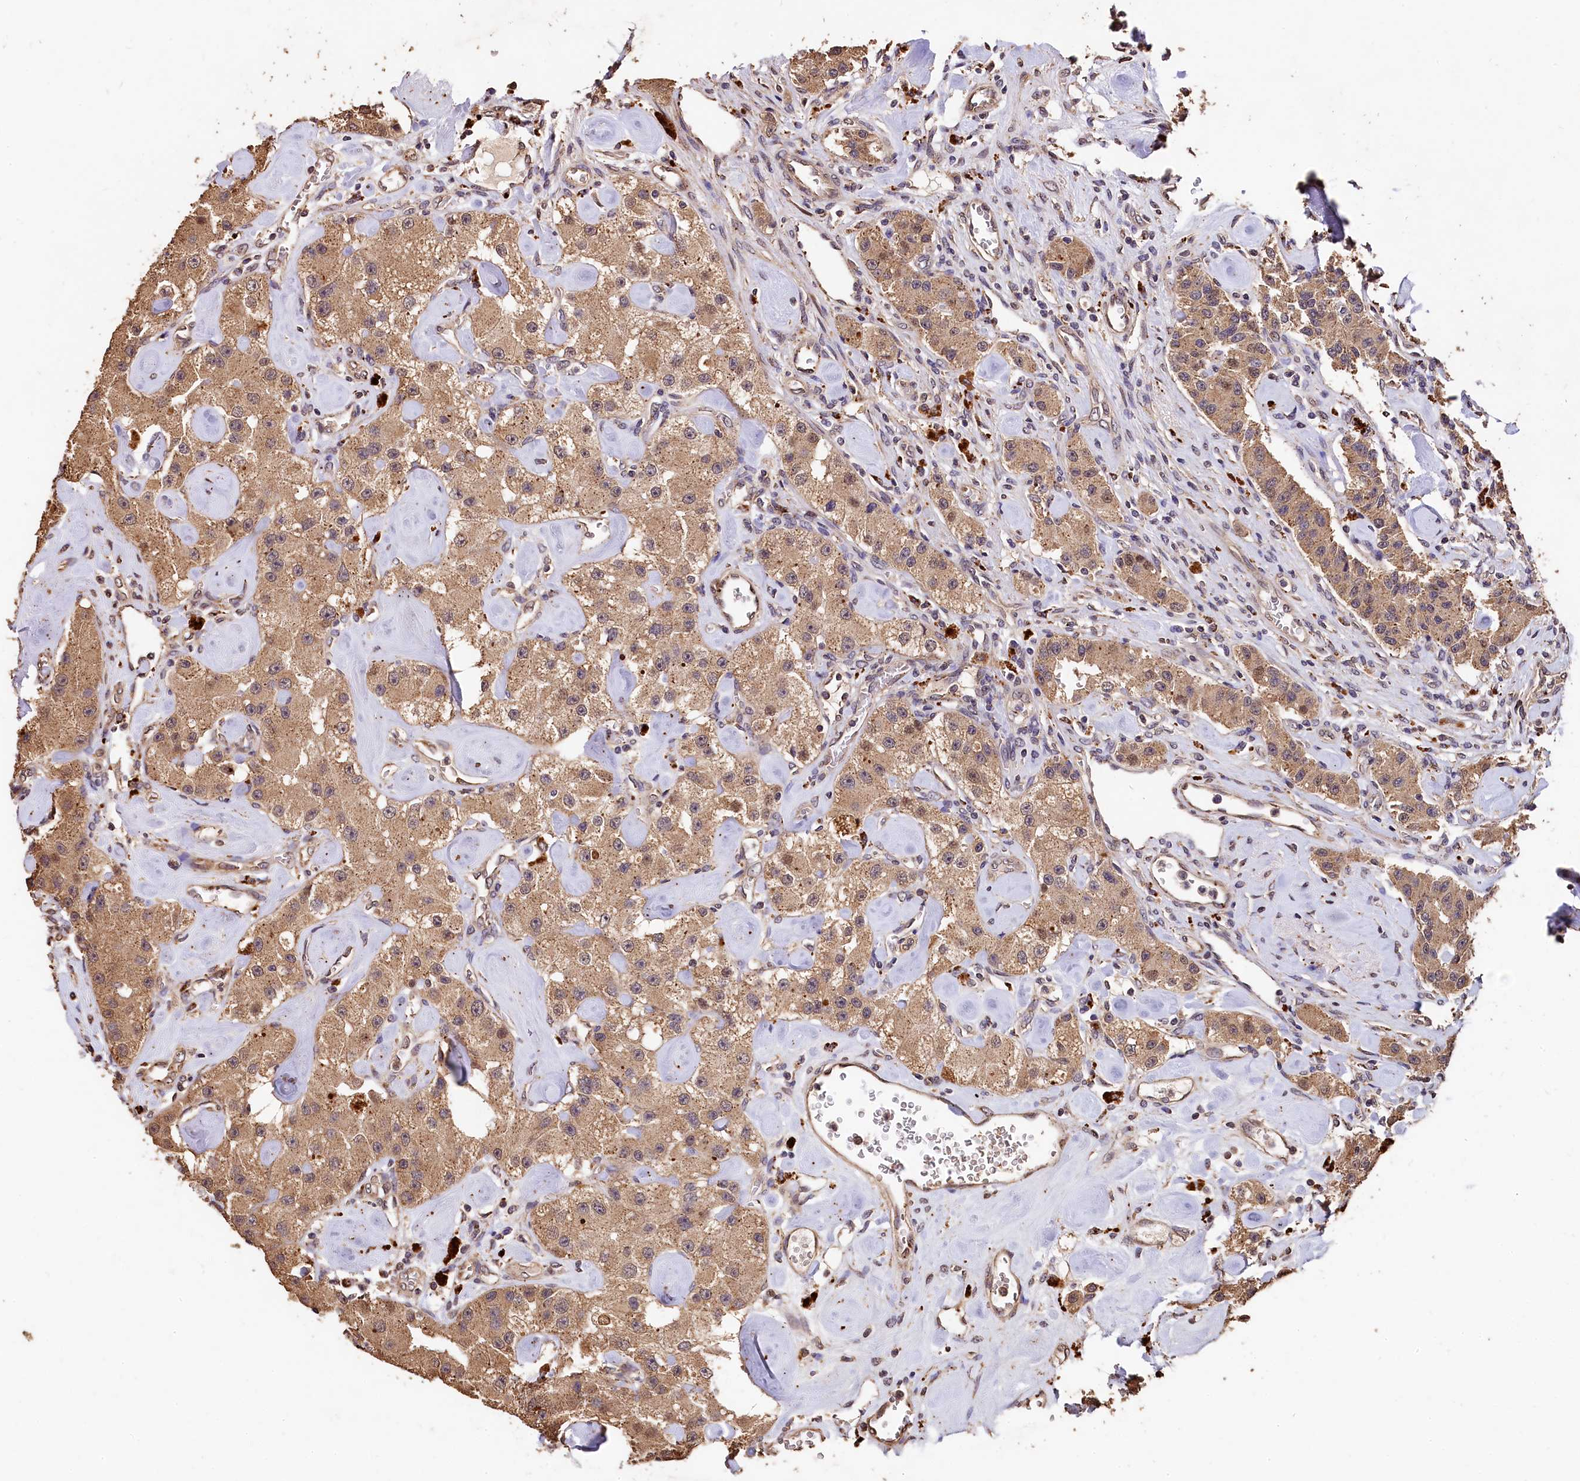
{"staining": {"intensity": "moderate", "quantity": ">75%", "location": "cytoplasmic/membranous"}, "tissue": "carcinoid", "cell_type": "Tumor cells", "image_type": "cancer", "snomed": [{"axis": "morphology", "description": "Carcinoid, malignant, NOS"}, {"axis": "topography", "description": "Pancreas"}], "caption": "Moderate cytoplasmic/membranous staining is seen in about >75% of tumor cells in malignant carcinoid.", "gene": "LSM4", "patient": {"sex": "male", "age": 41}}